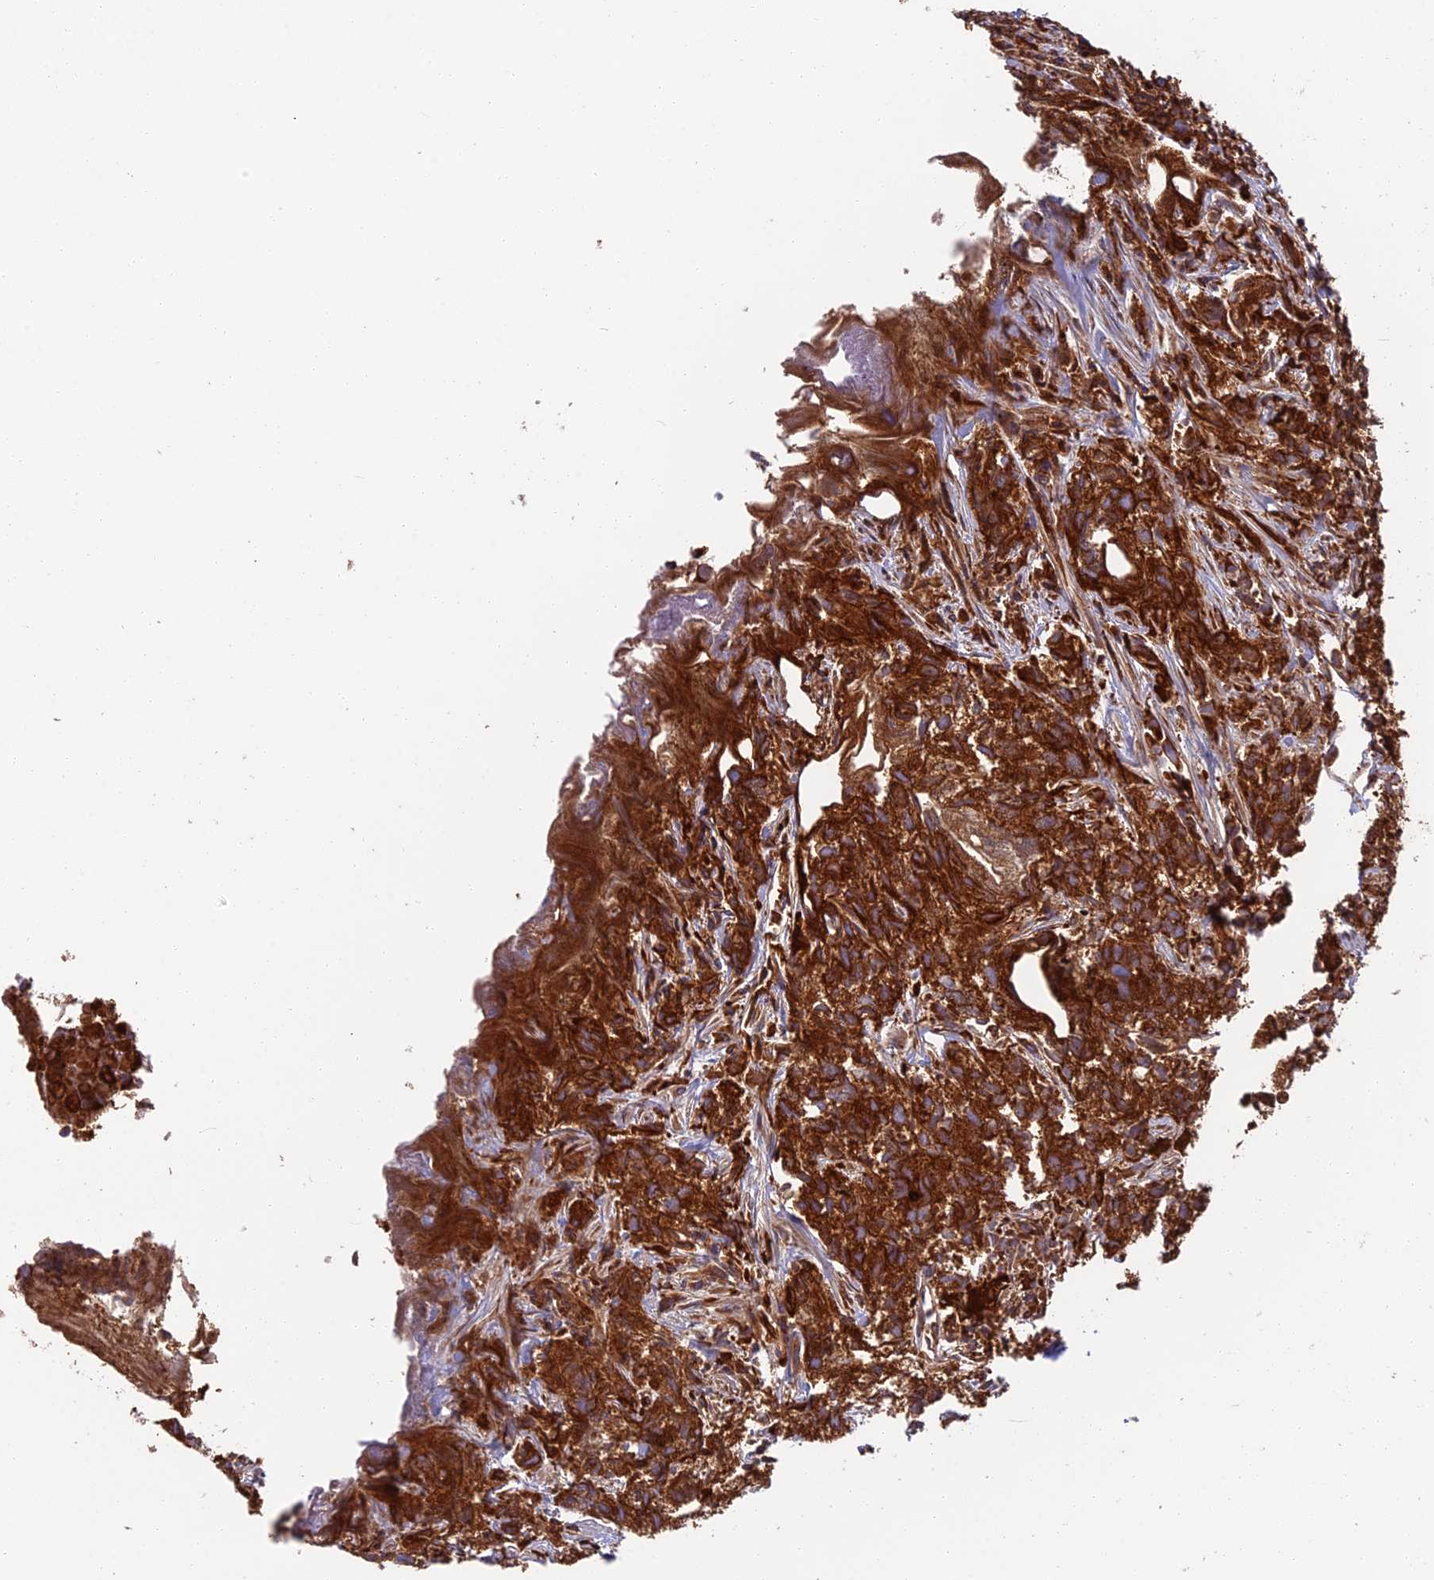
{"staining": {"intensity": "strong", "quantity": ">75%", "location": "cytoplasmic/membranous"}, "tissue": "urothelial cancer", "cell_type": "Tumor cells", "image_type": "cancer", "snomed": [{"axis": "morphology", "description": "Urothelial carcinoma, High grade"}, {"axis": "topography", "description": "Urinary bladder"}], "caption": "Strong cytoplasmic/membranous expression for a protein is identified in about >75% of tumor cells of urothelial carcinoma (high-grade) using immunohistochemistry.", "gene": "WDR1", "patient": {"sex": "female", "age": 75}}